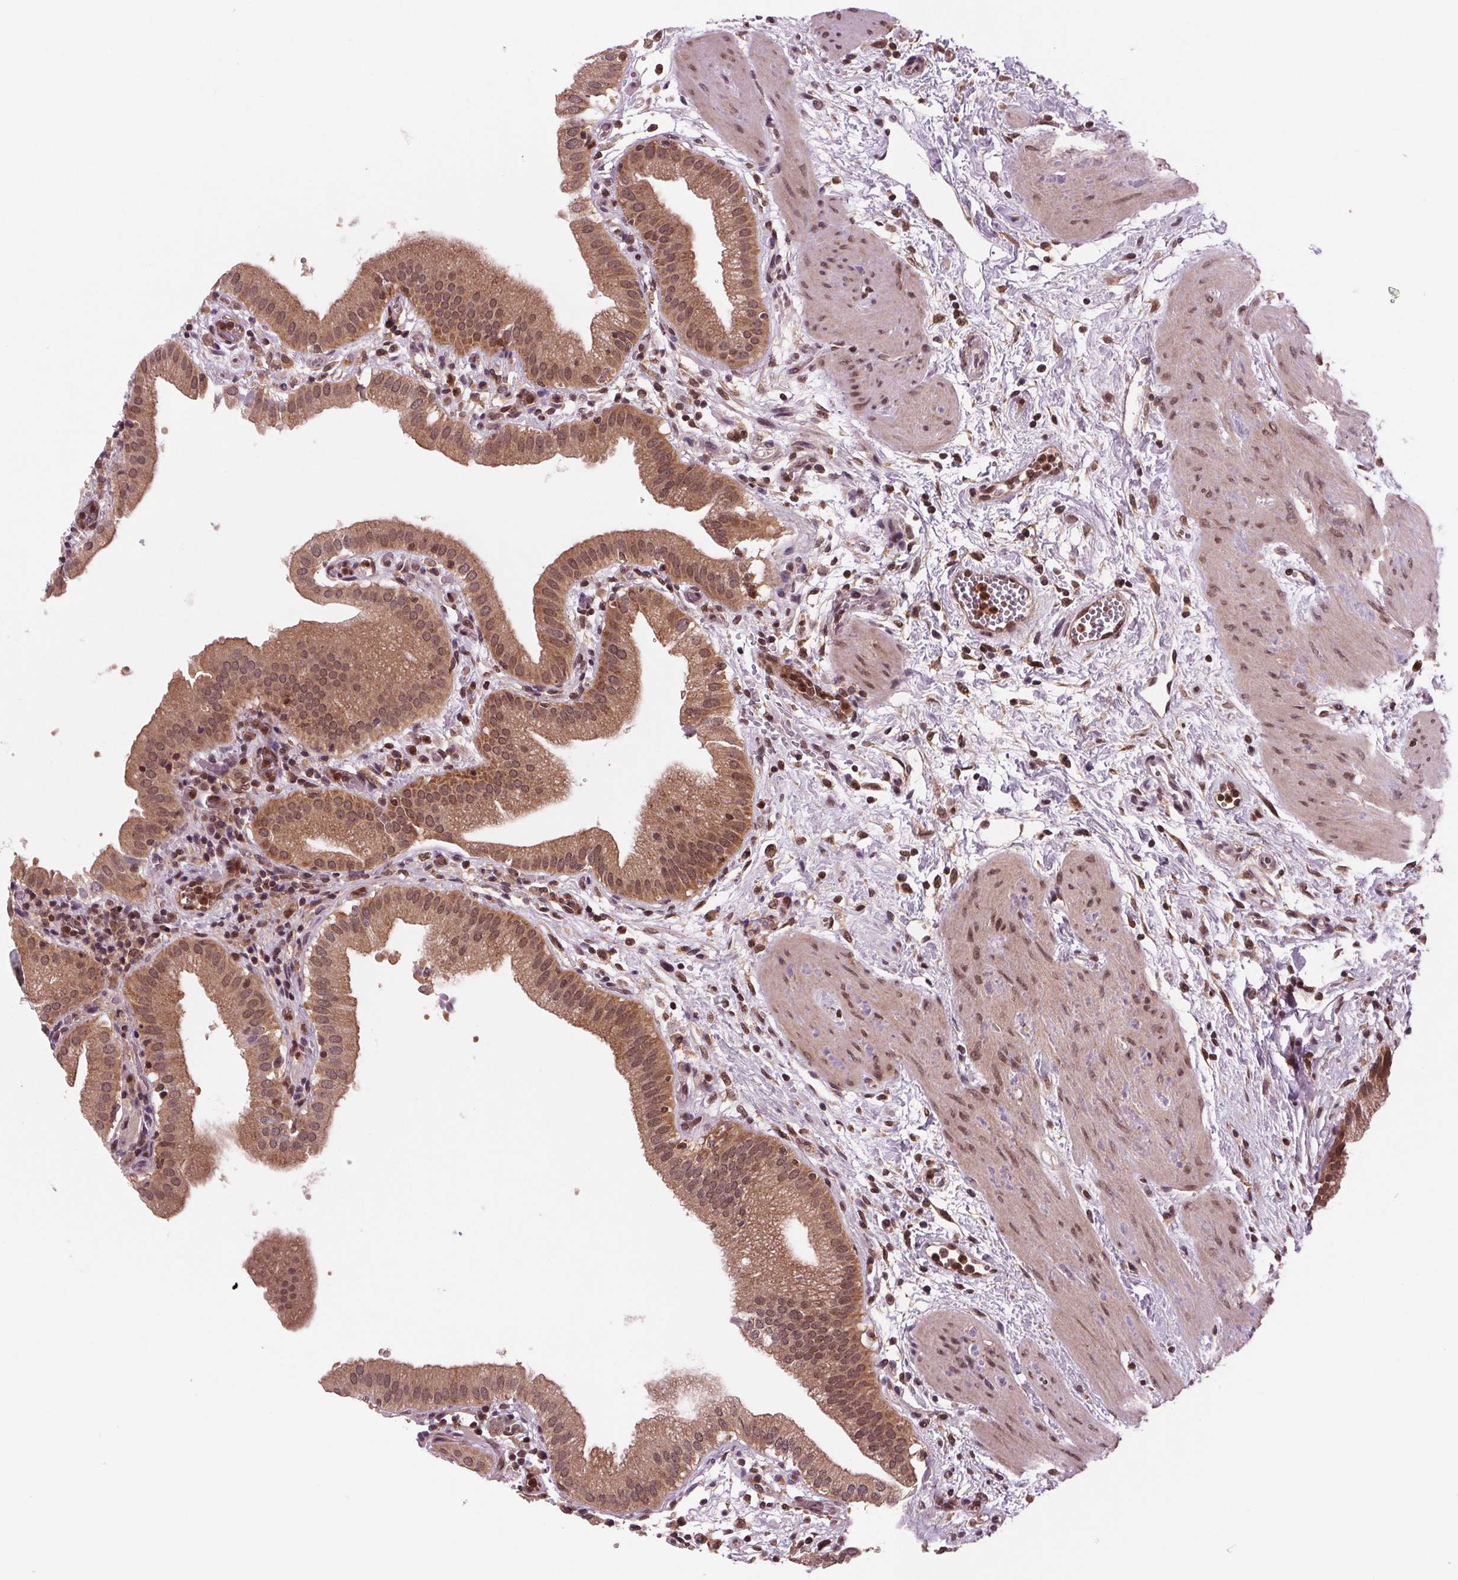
{"staining": {"intensity": "moderate", "quantity": ">75%", "location": "cytoplasmic/membranous,nuclear"}, "tissue": "gallbladder", "cell_type": "Glandular cells", "image_type": "normal", "snomed": [{"axis": "morphology", "description": "Normal tissue, NOS"}, {"axis": "topography", "description": "Gallbladder"}], "caption": "Protein expression analysis of unremarkable gallbladder reveals moderate cytoplasmic/membranous,nuclear expression in about >75% of glandular cells. The staining was performed using DAB to visualize the protein expression in brown, while the nuclei were stained in blue with hematoxylin (Magnification: 20x).", "gene": "STAT3", "patient": {"sex": "female", "age": 65}}